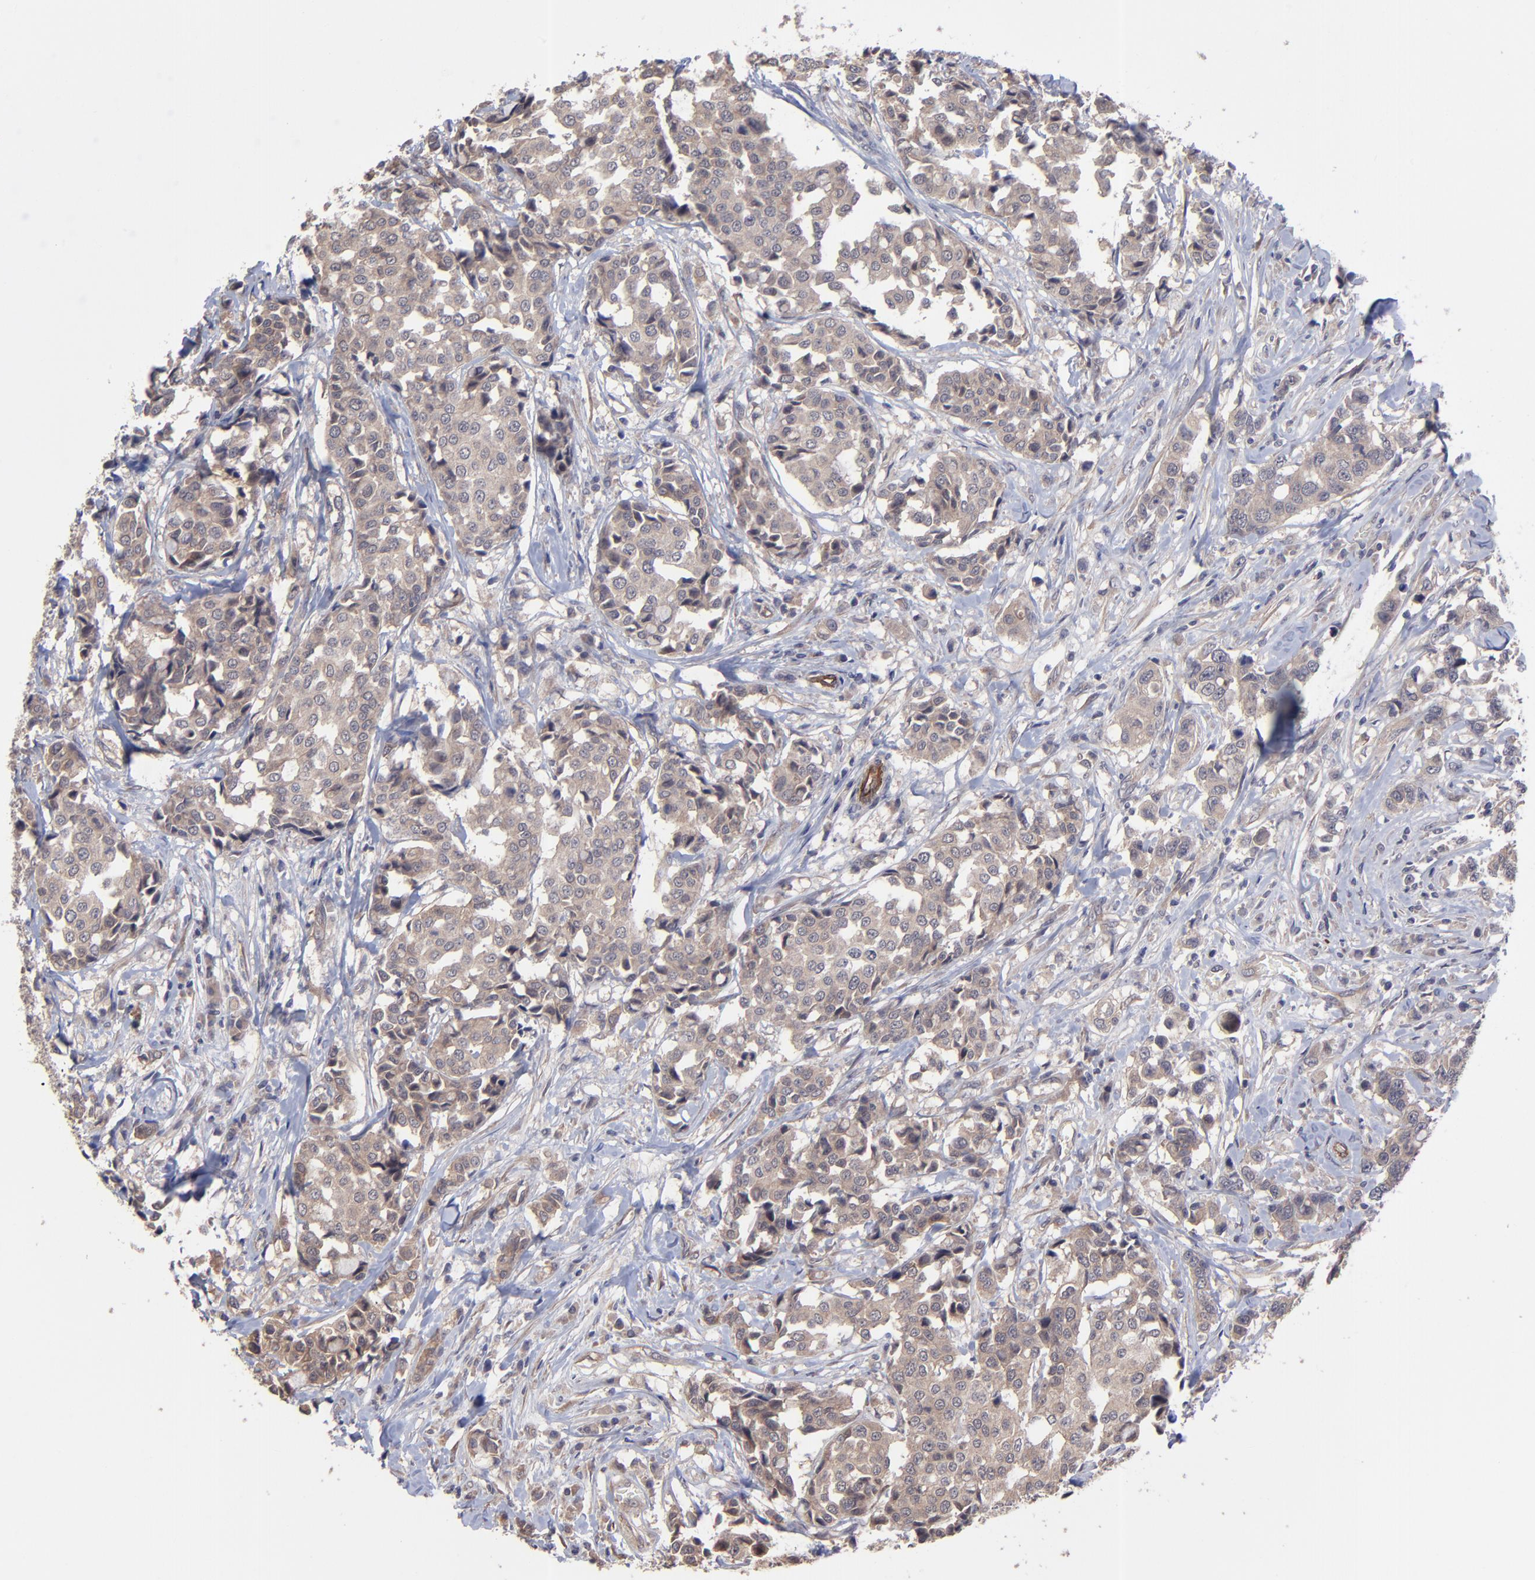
{"staining": {"intensity": "weak", "quantity": "25%-75%", "location": "cytoplasmic/membranous"}, "tissue": "breast cancer", "cell_type": "Tumor cells", "image_type": "cancer", "snomed": [{"axis": "morphology", "description": "Duct carcinoma"}, {"axis": "topography", "description": "Breast"}], "caption": "Intraductal carcinoma (breast) stained with a protein marker shows weak staining in tumor cells.", "gene": "ZNF780B", "patient": {"sex": "female", "age": 27}}